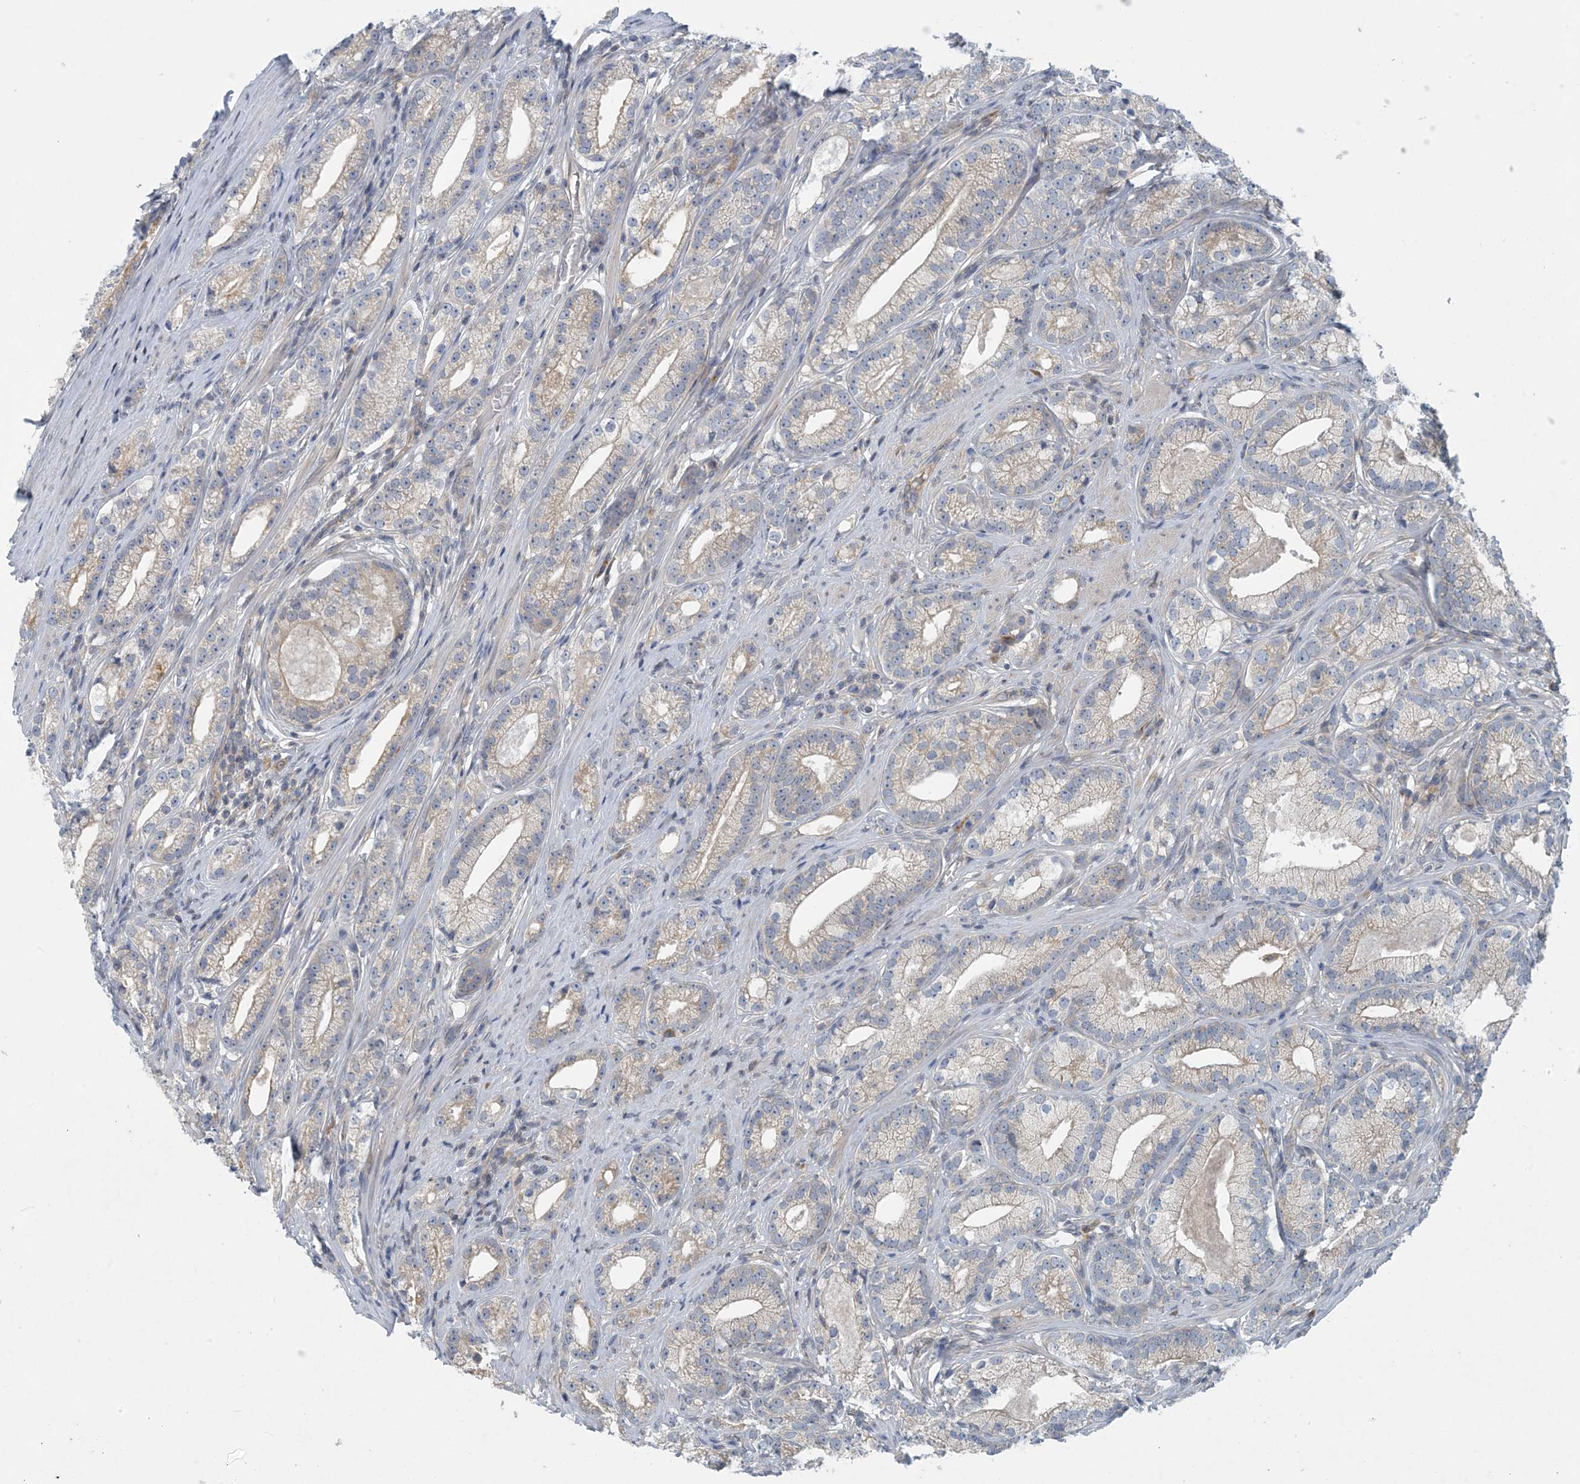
{"staining": {"intensity": "weak", "quantity": "25%-75%", "location": "cytoplasmic/membranous"}, "tissue": "prostate cancer", "cell_type": "Tumor cells", "image_type": "cancer", "snomed": [{"axis": "morphology", "description": "Adenocarcinoma, High grade"}, {"axis": "topography", "description": "Prostate"}], "caption": "Prostate high-grade adenocarcinoma stained with a protein marker displays weak staining in tumor cells.", "gene": "HIKESHI", "patient": {"sex": "male", "age": 69}}